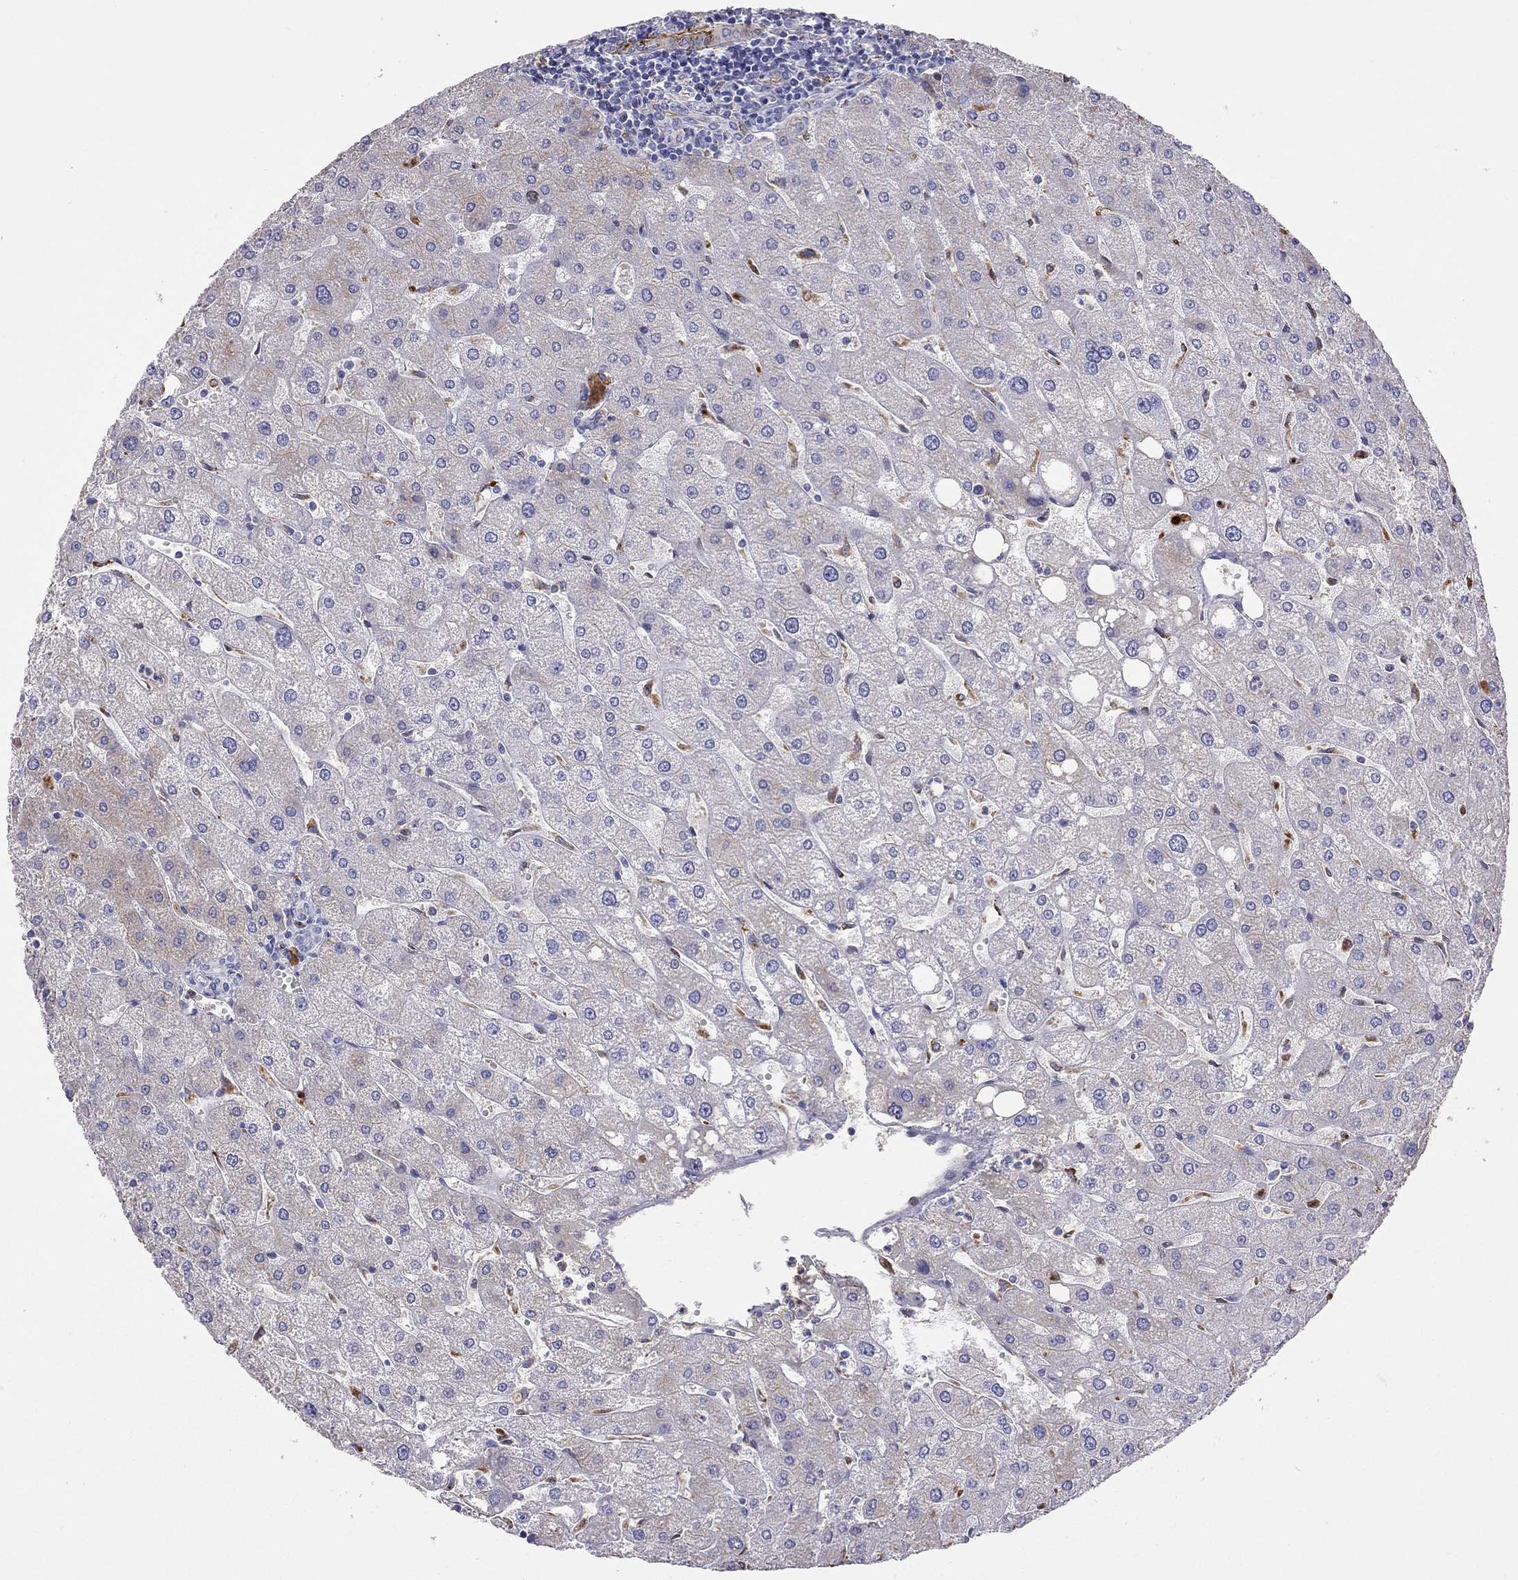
{"staining": {"intensity": "negative", "quantity": "none", "location": "none"}, "tissue": "liver", "cell_type": "Cholangiocytes", "image_type": "normal", "snomed": [{"axis": "morphology", "description": "Normal tissue, NOS"}, {"axis": "topography", "description": "Liver"}], "caption": "DAB immunohistochemical staining of benign human liver reveals no significant positivity in cholangiocytes. Nuclei are stained in blue.", "gene": "SERPINA3", "patient": {"sex": "male", "age": 67}}